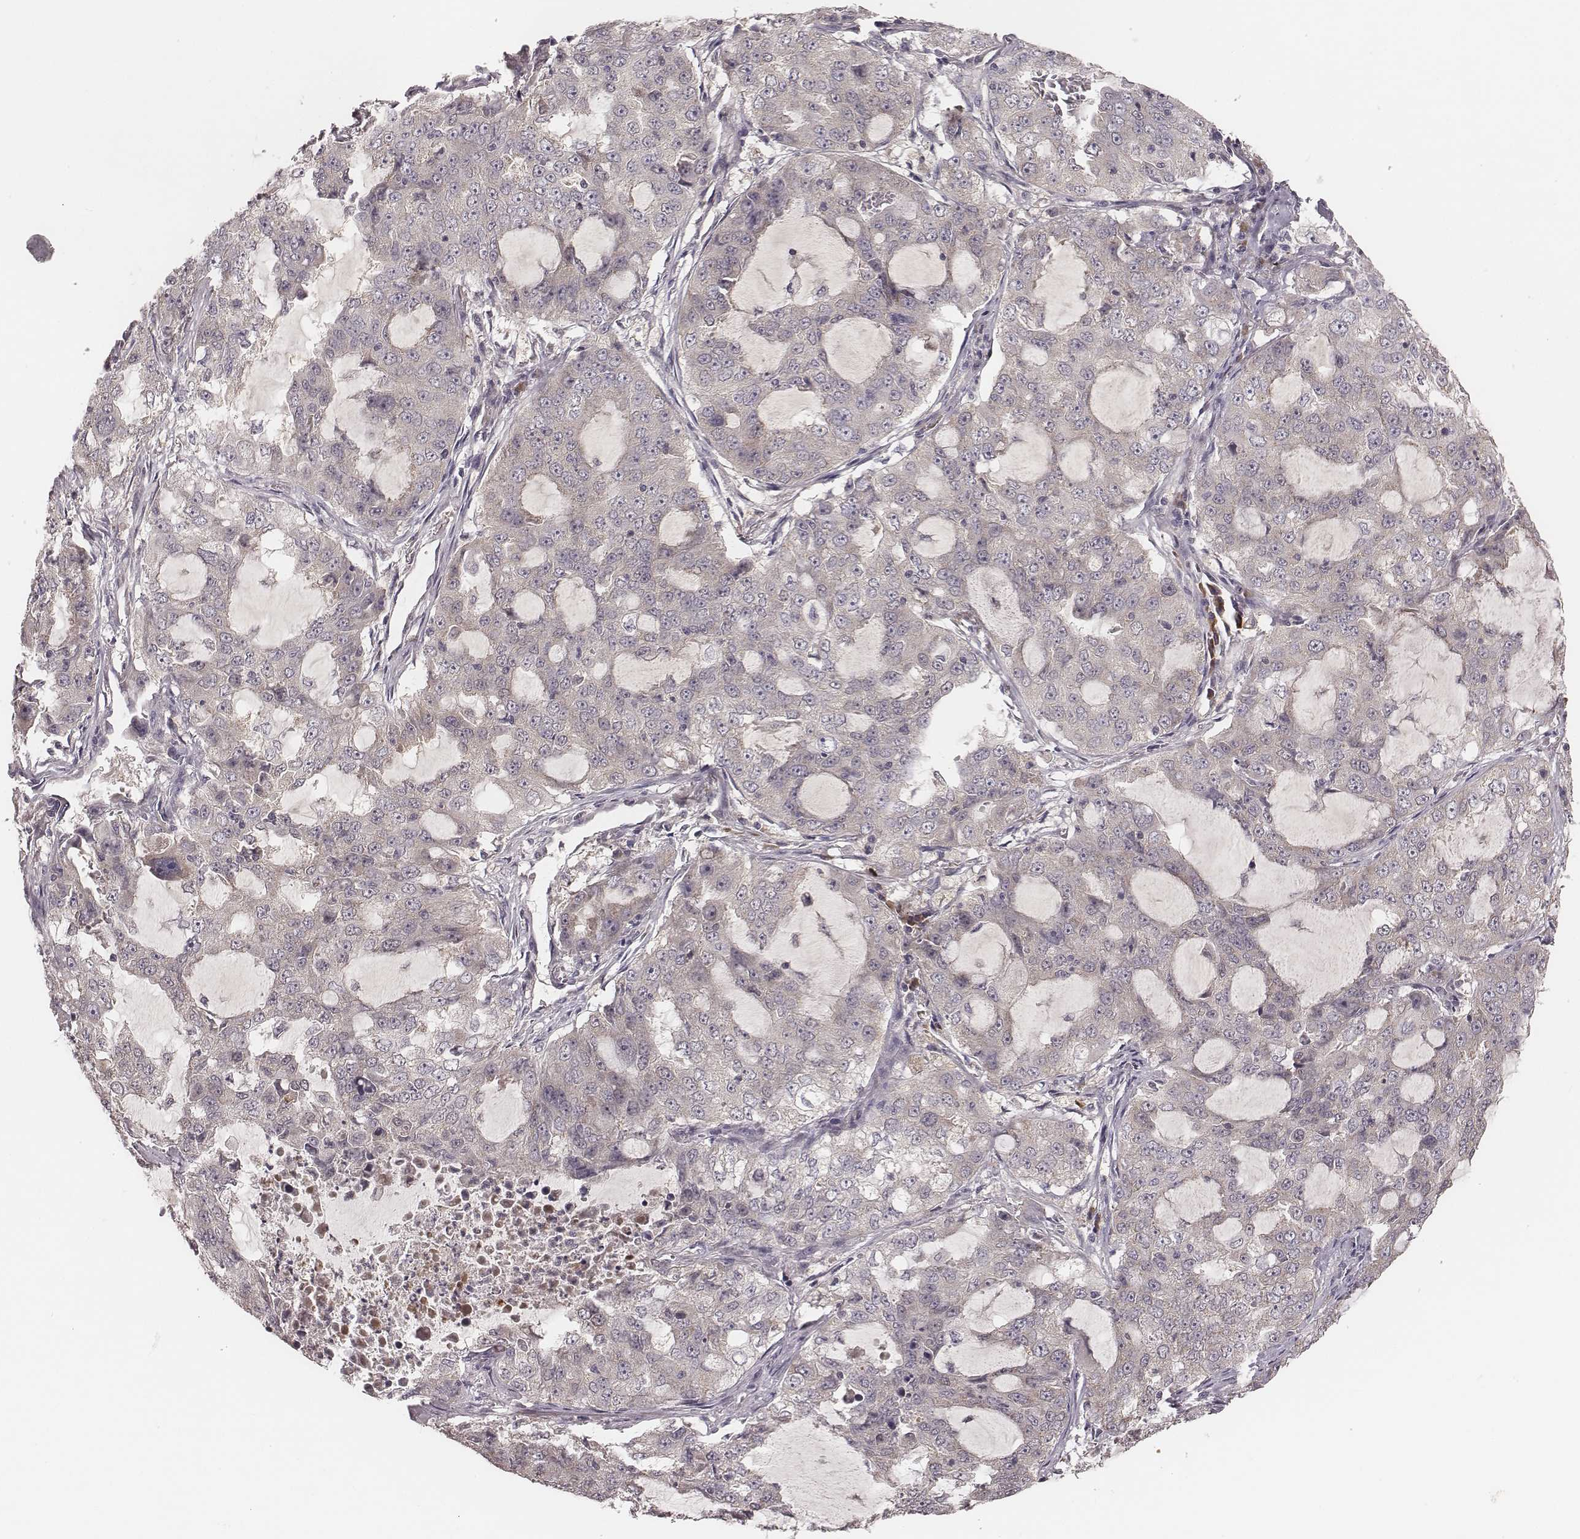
{"staining": {"intensity": "negative", "quantity": "none", "location": "none"}, "tissue": "lung cancer", "cell_type": "Tumor cells", "image_type": "cancer", "snomed": [{"axis": "morphology", "description": "Adenocarcinoma, NOS"}, {"axis": "topography", "description": "Lung"}], "caption": "This is a photomicrograph of IHC staining of adenocarcinoma (lung), which shows no positivity in tumor cells.", "gene": "P2RX5", "patient": {"sex": "female", "age": 61}}